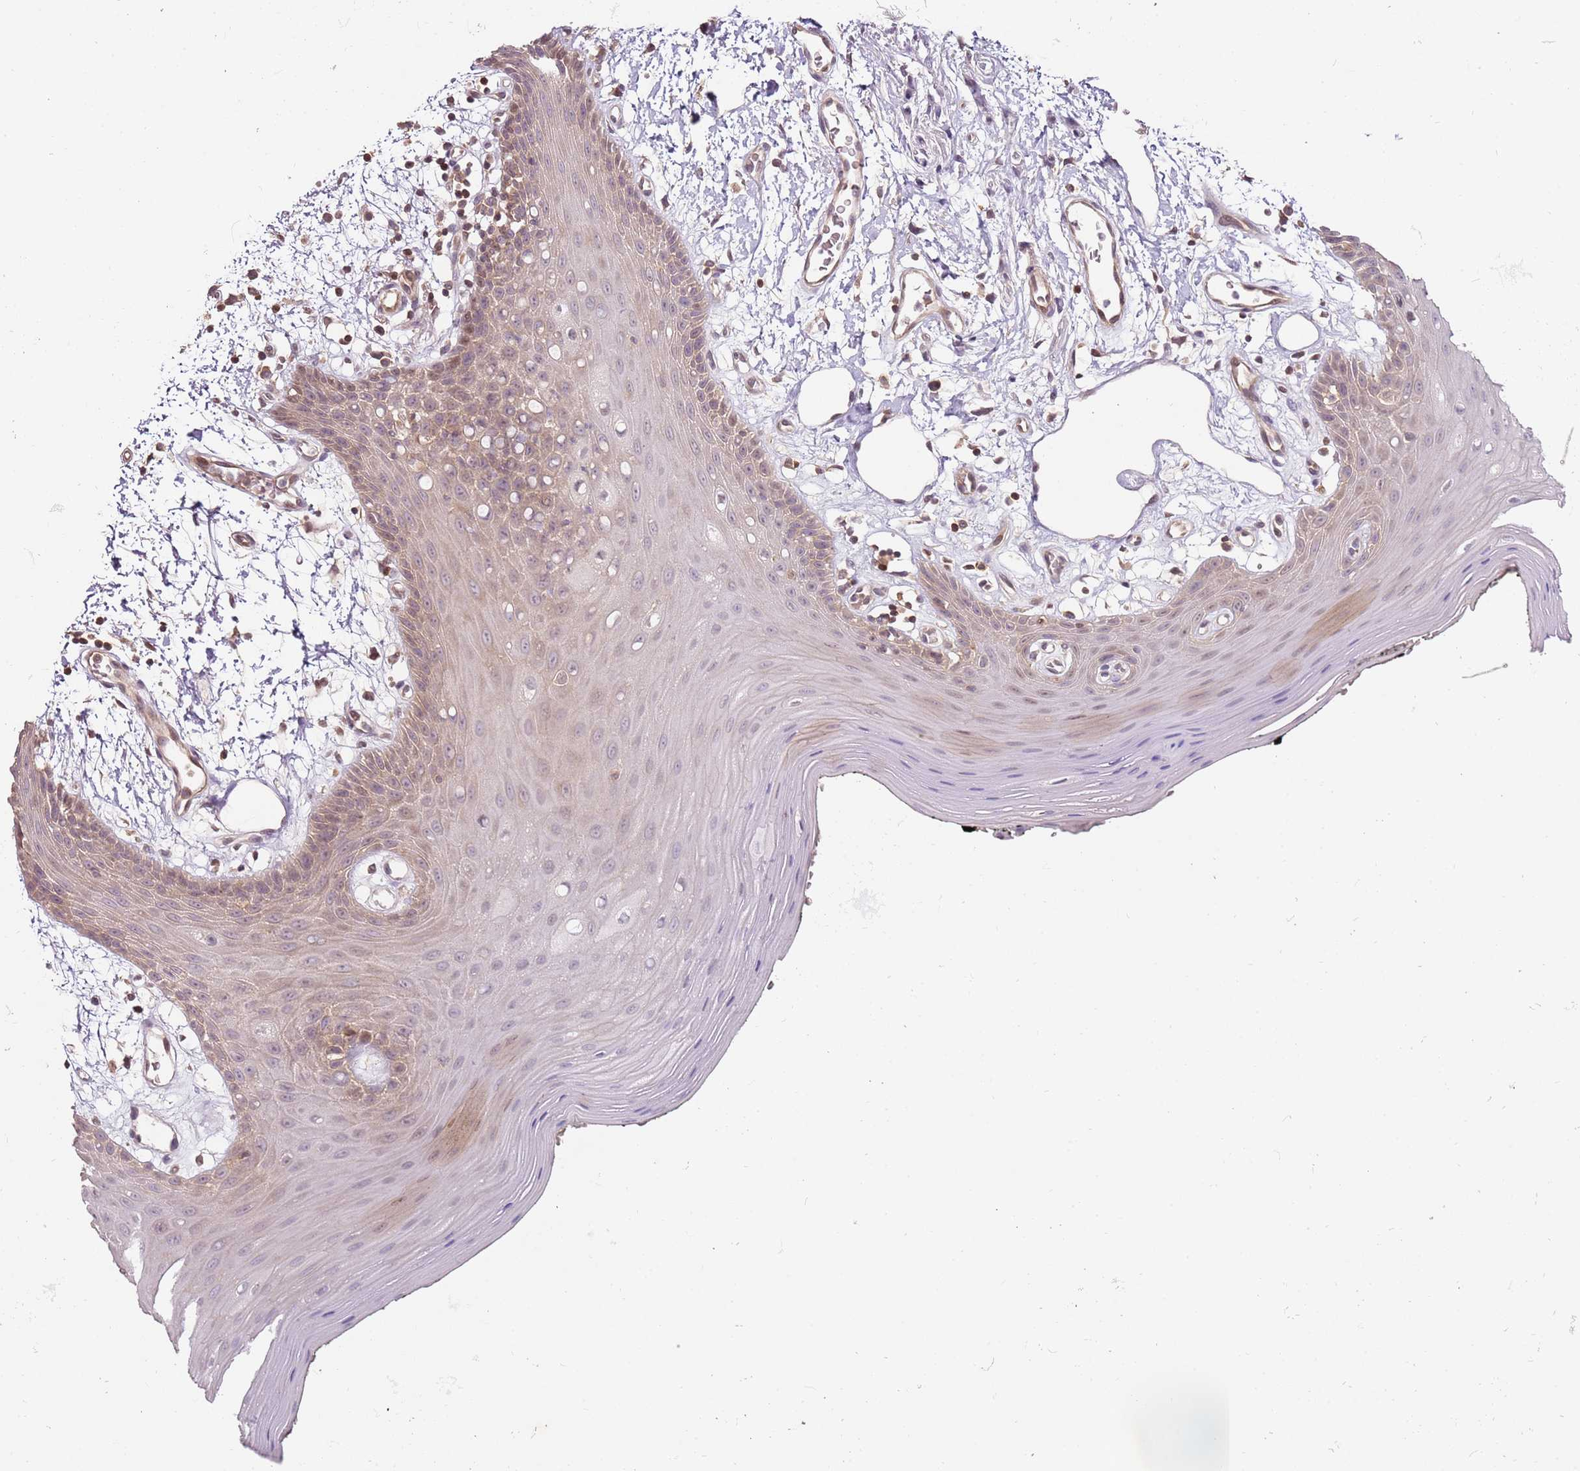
{"staining": {"intensity": "moderate", "quantity": "25%-75%", "location": "cytoplasmic/membranous,nuclear"}, "tissue": "oral mucosa", "cell_type": "Squamous epithelial cells", "image_type": "normal", "snomed": [{"axis": "morphology", "description": "Normal tissue, NOS"}, {"axis": "topography", "description": "Oral tissue"}, {"axis": "topography", "description": "Tounge, NOS"}], "caption": "Protein expression analysis of benign oral mucosa exhibits moderate cytoplasmic/membranous,nuclear expression in approximately 25%-75% of squamous epithelial cells.", "gene": "GSTO2", "patient": {"sex": "female", "age": 59}}